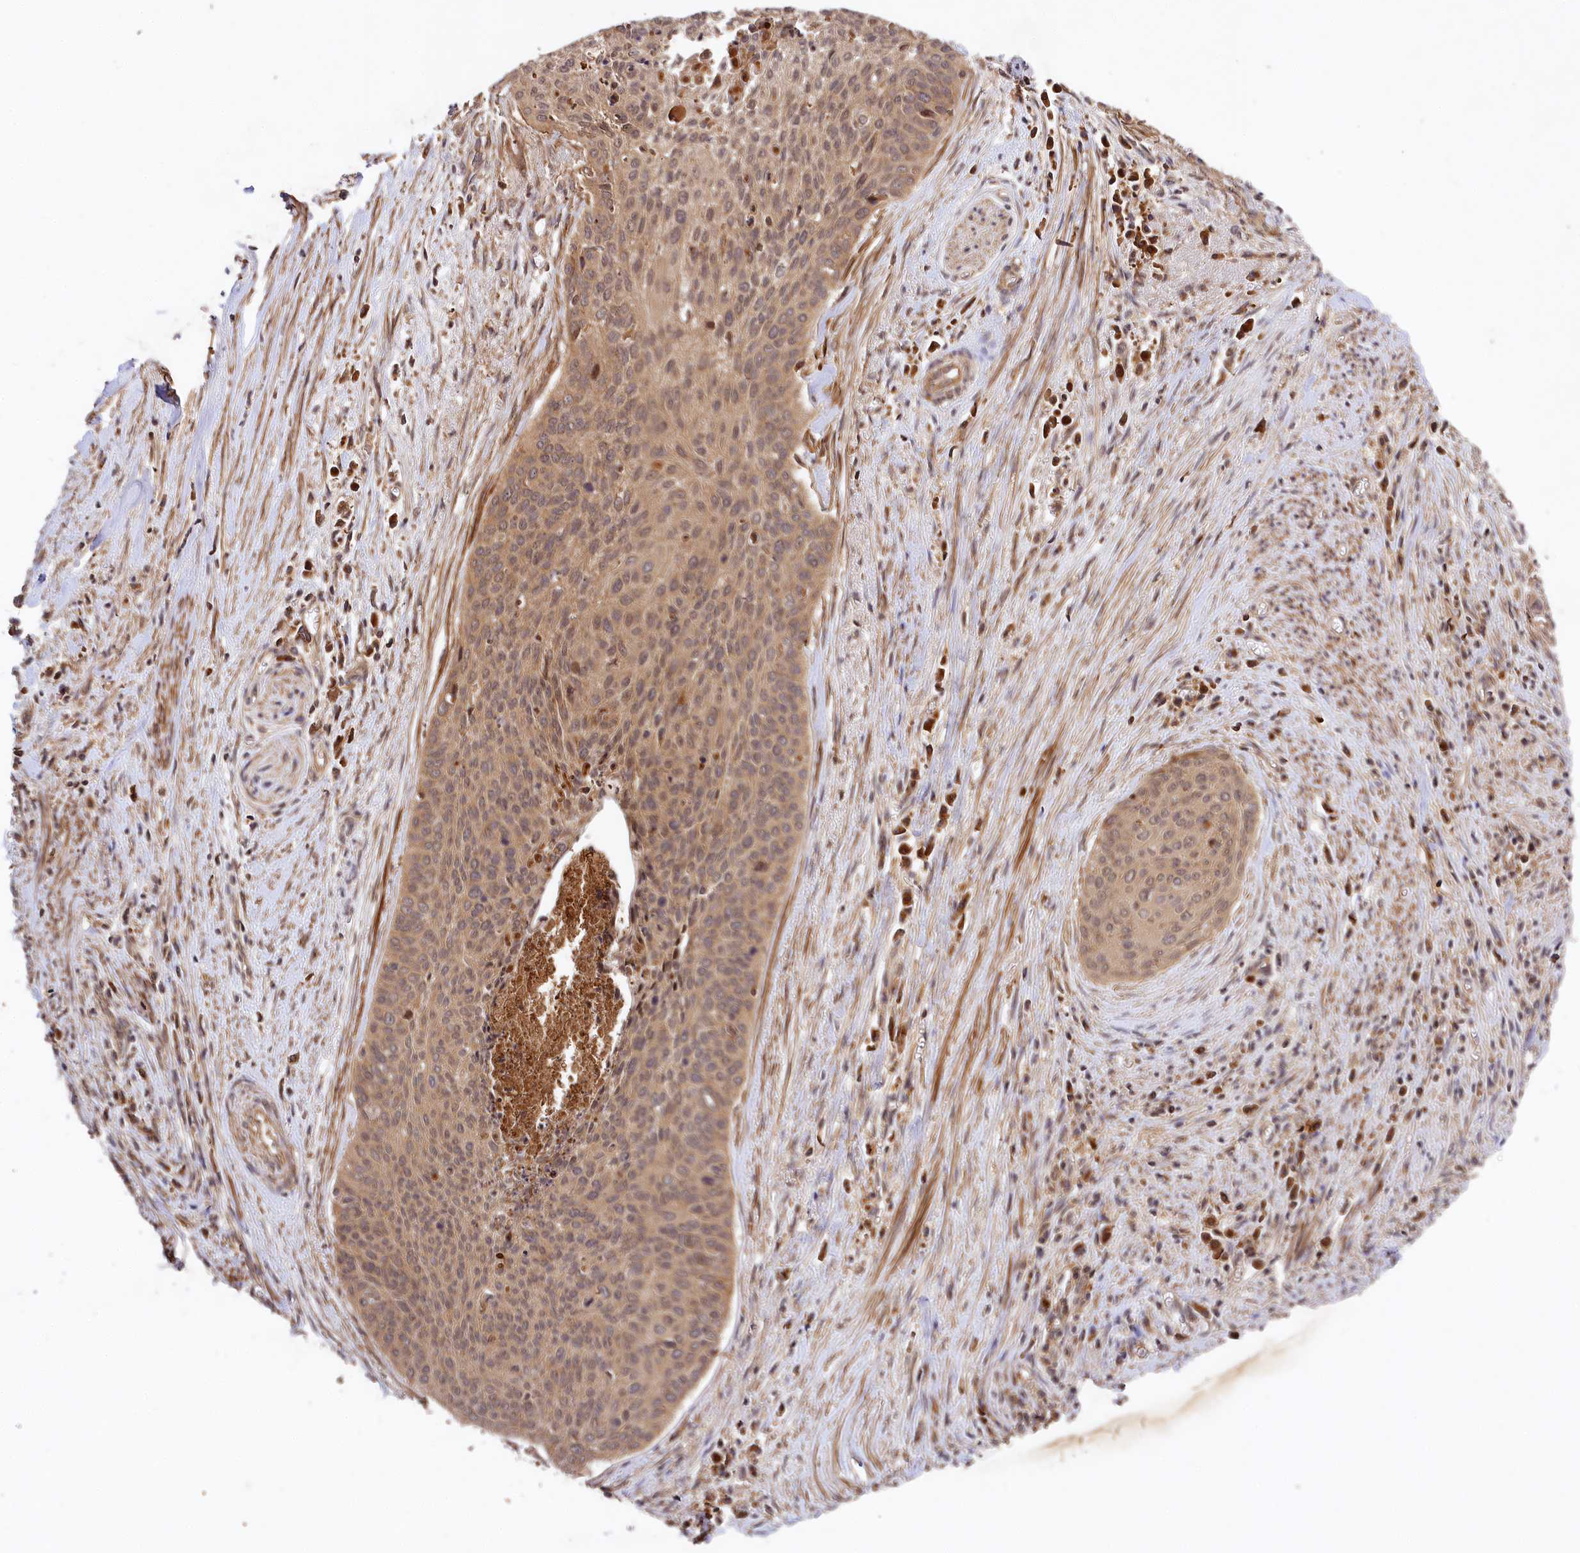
{"staining": {"intensity": "moderate", "quantity": ">75%", "location": "cytoplasmic/membranous,nuclear"}, "tissue": "cervical cancer", "cell_type": "Tumor cells", "image_type": "cancer", "snomed": [{"axis": "morphology", "description": "Squamous cell carcinoma, NOS"}, {"axis": "topography", "description": "Cervix"}], "caption": "Squamous cell carcinoma (cervical) stained with a protein marker exhibits moderate staining in tumor cells.", "gene": "MCF2L2", "patient": {"sex": "female", "age": 55}}